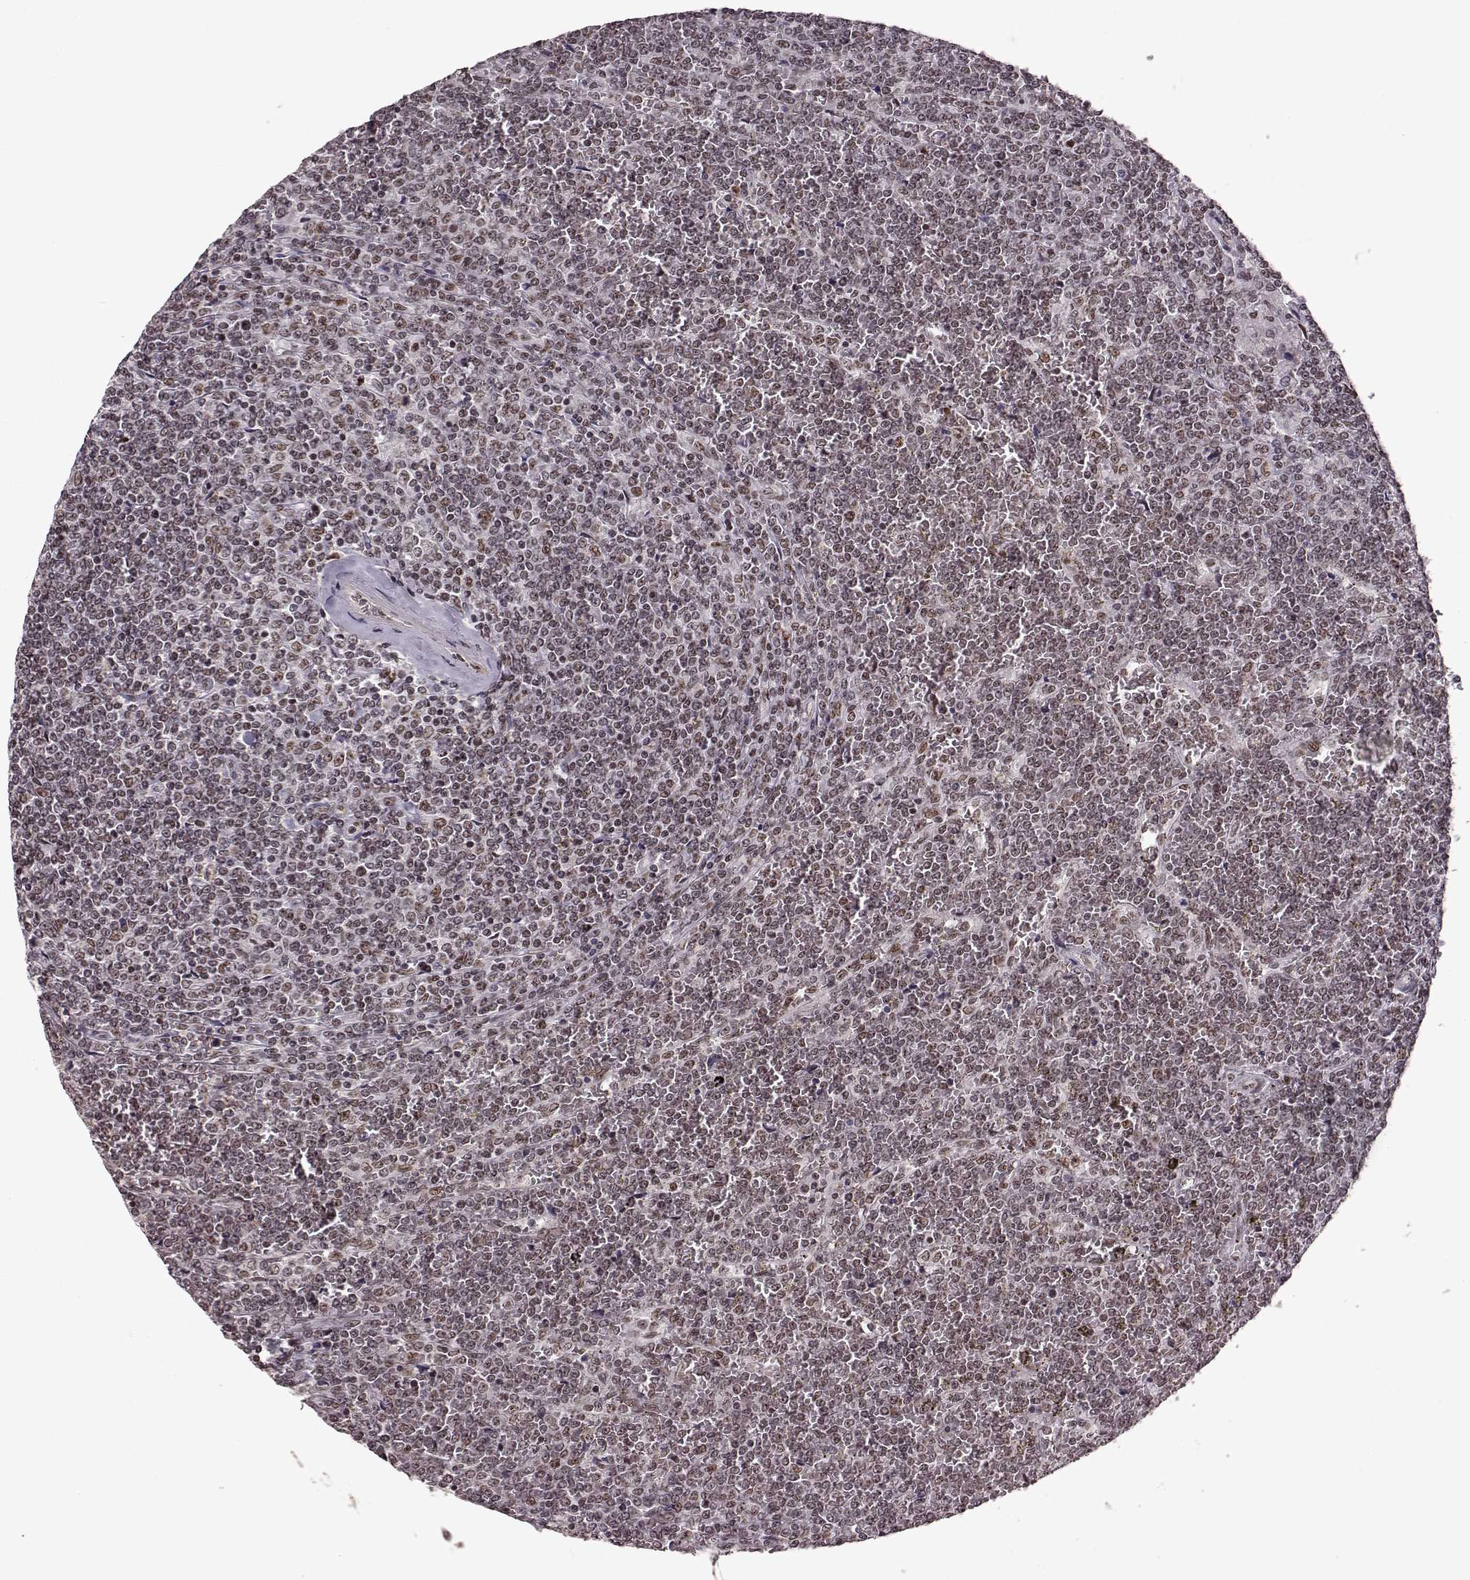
{"staining": {"intensity": "negative", "quantity": "none", "location": "none"}, "tissue": "lymphoma", "cell_type": "Tumor cells", "image_type": "cancer", "snomed": [{"axis": "morphology", "description": "Malignant lymphoma, non-Hodgkin's type, Low grade"}, {"axis": "topography", "description": "Spleen"}], "caption": "A photomicrograph of human low-grade malignant lymphoma, non-Hodgkin's type is negative for staining in tumor cells.", "gene": "RRAGD", "patient": {"sex": "female", "age": 19}}